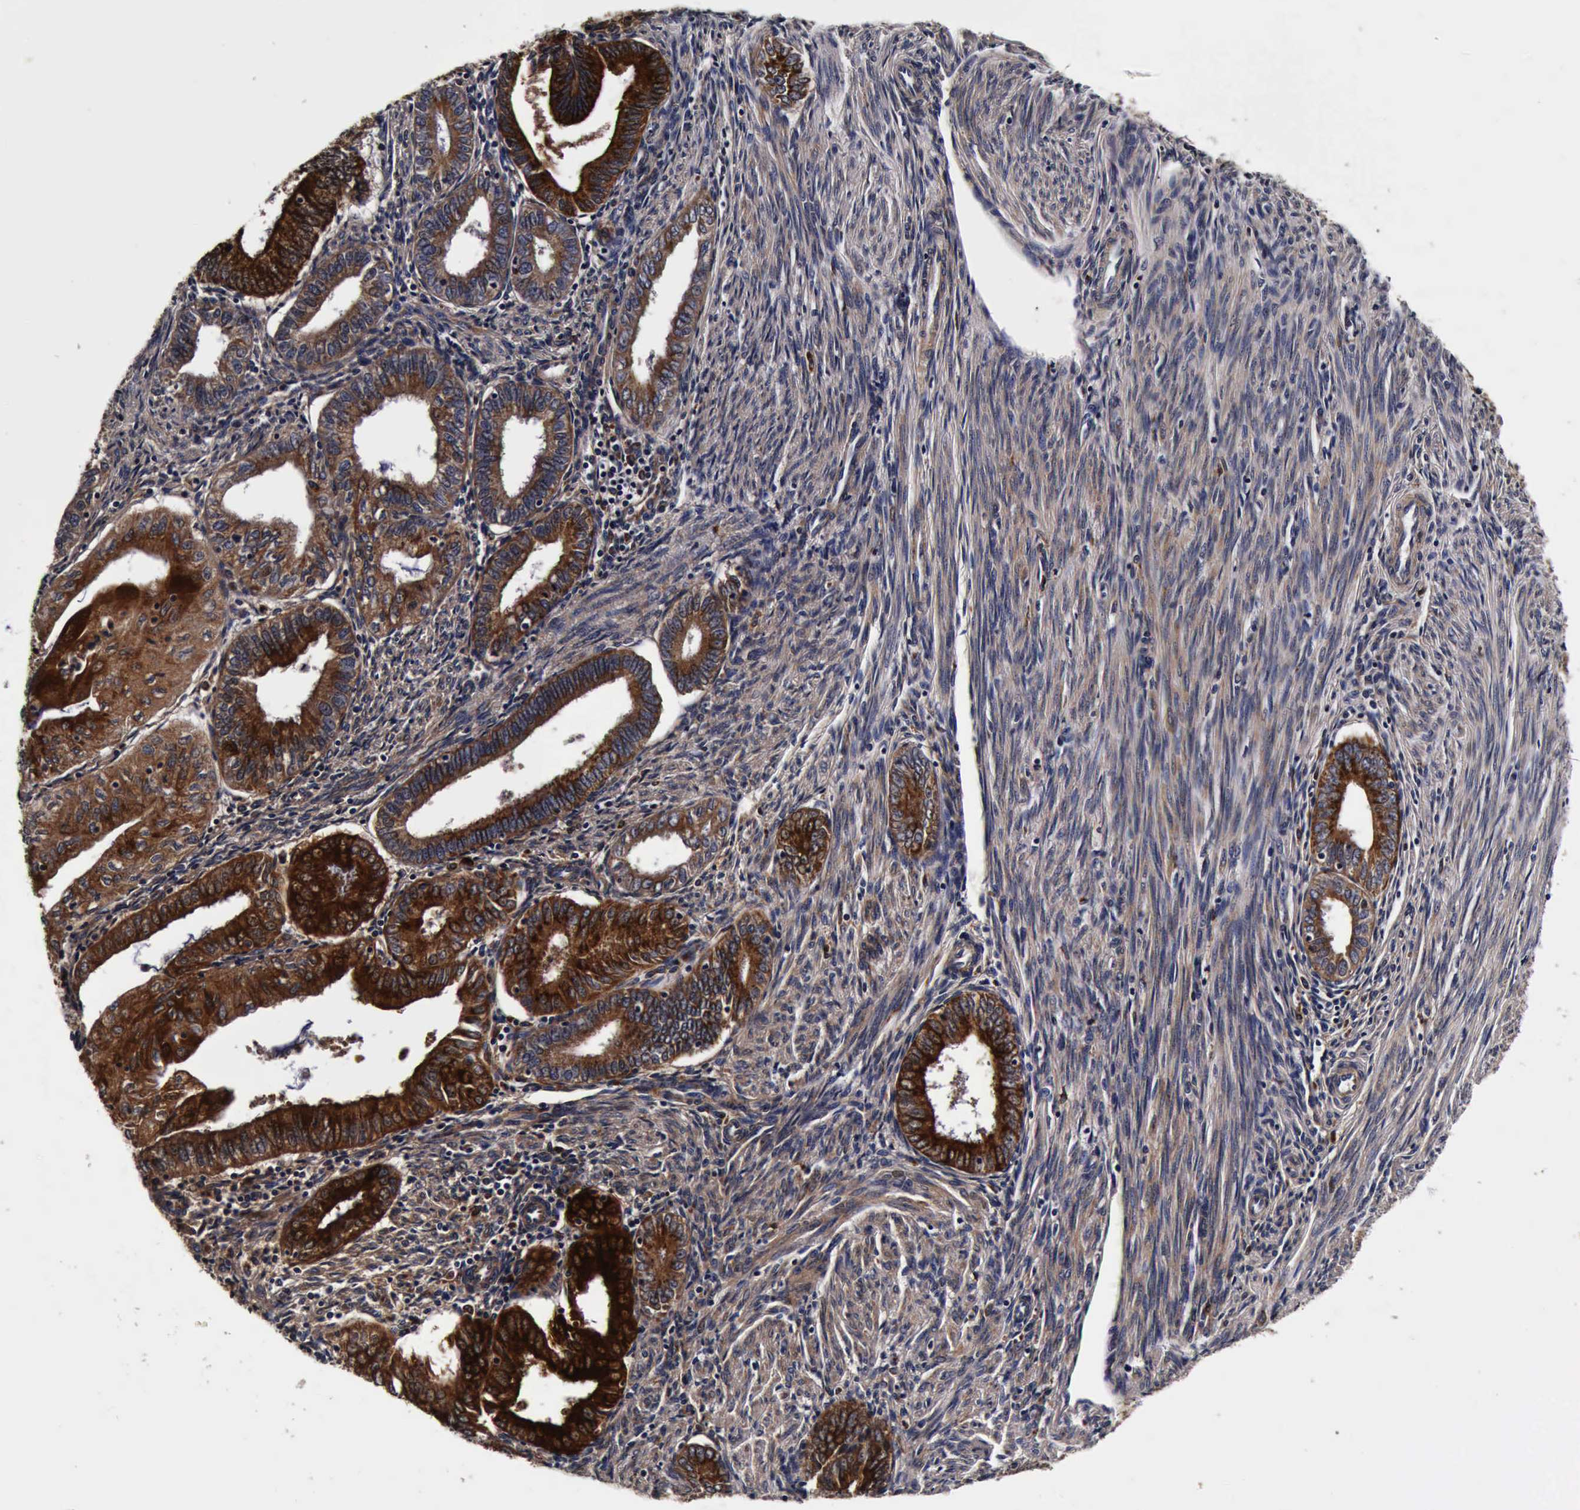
{"staining": {"intensity": "strong", "quantity": ">75%", "location": "cytoplasmic/membranous"}, "tissue": "endometrial cancer", "cell_type": "Tumor cells", "image_type": "cancer", "snomed": [{"axis": "morphology", "description": "Adenocarcinoma, NOS"}, {"axis": "topography", "description": "Endometrium"}], "caption": "IHC image of neoplastic tissue: human endometrial cancer stained using immunohistochemistry shows high levels of strong protein expression localized specifically in the cytoplasmic/membranous of tumor cells, appearing as a cytoplasmic/membranous brown color.", "gene": "CST3", "patient": {"sex": "female", "age": 55}}